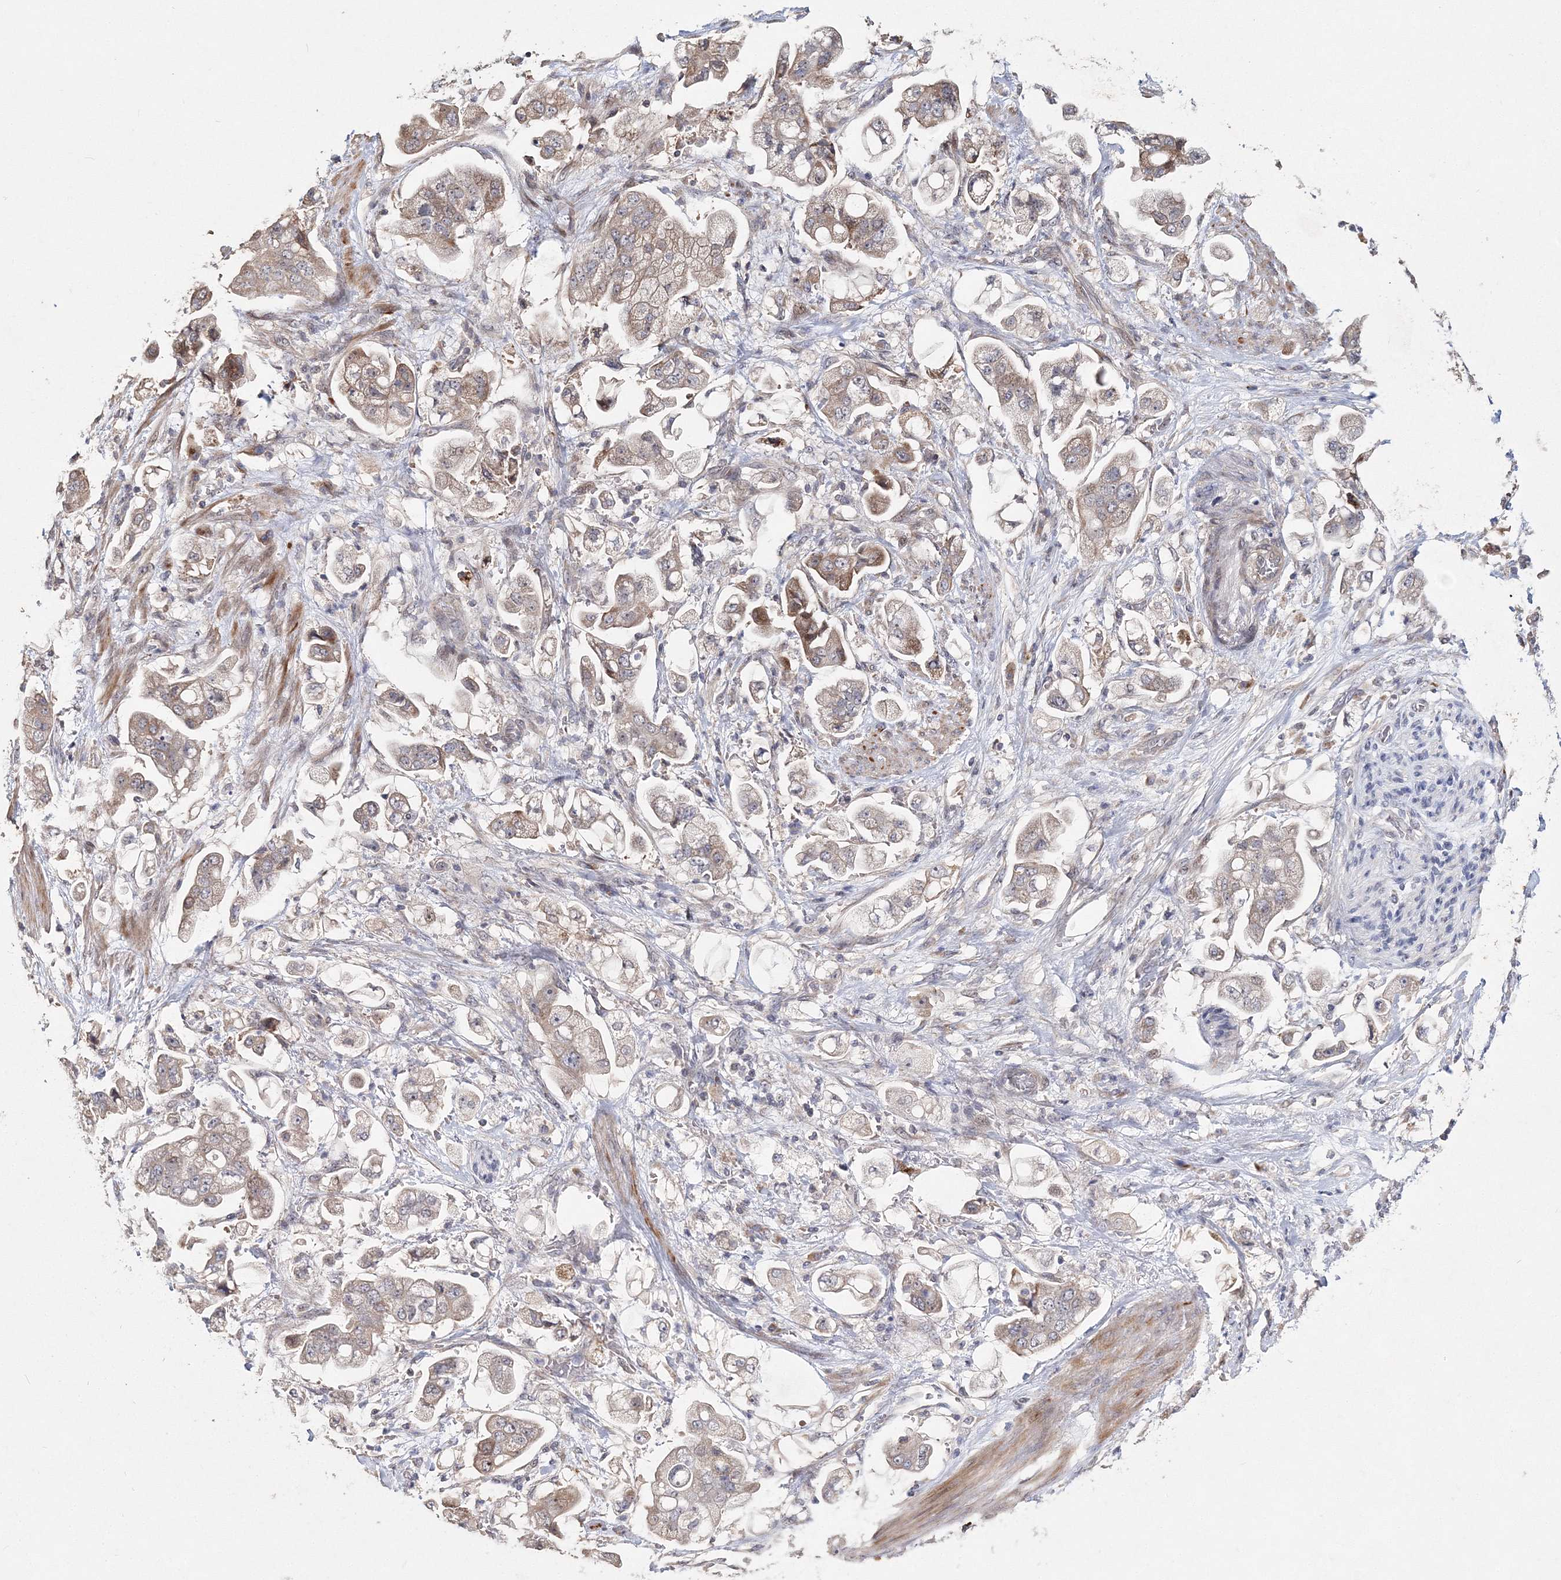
{"staining": {"intensity": "moderate", "quantity": "25%-75%", "location": "cytoplasmic/membranous"}, "tissue": "stomach cancer", "cell_type": "Tumor cells", "image_type": "cancer", "snomed": [{"axis": "morphology", "description": "Adenocarcinoma, NOS"}, {"axis": "topography", "description": "Stomach"}], "caption": "High-magnification brightfield microscopy of adenocarcinoma (stomach) stained with DAB (3,3'-diaminobenzidine) (brown) and counterstained with hematoxylin (blue). tumor cells exhibit moderate cytoplasmic/membranous staining is identified in approximately25%-75% of cells.", "gene": "GJB5", "patient": {"sex": "male", "age": 62}}